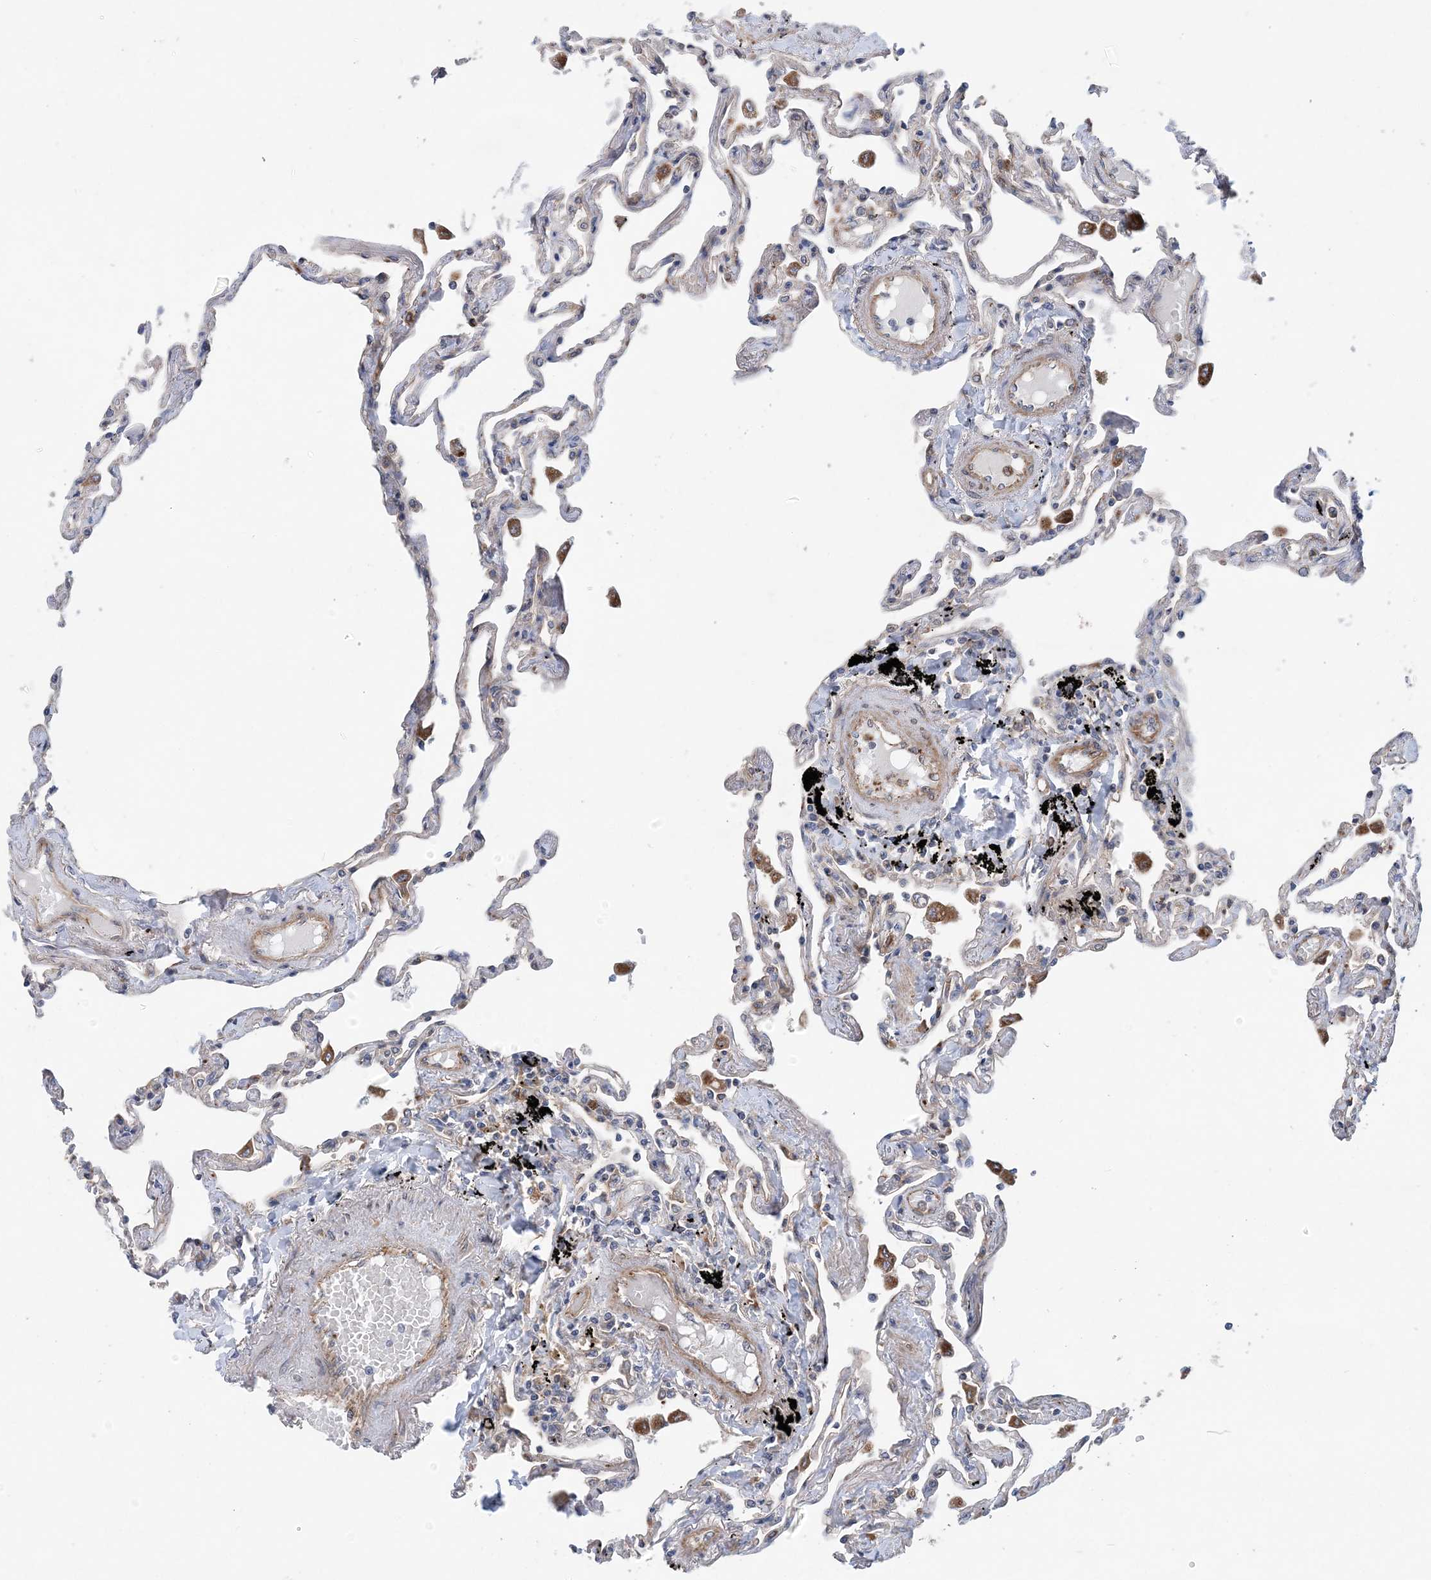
{"staining": {"intensity": "weak", "quantity": "<25%", "location": "cytoplasmic/membranous"}, "tissue": "lung", "cell_type": "Alveolar cells", "image_type": "normal", "snomed": [{"axis": "morphology", "description": "Normal tissue, NOS"}, {"axis": "topography", "description": "Lung"}], "caption": "IHC image of benign human lung stained for a protein (brown), which exhibits no staining in alveolar cells.", "gene": "PTTG1IP", "patient": {"sex": "female", "age": 67}}